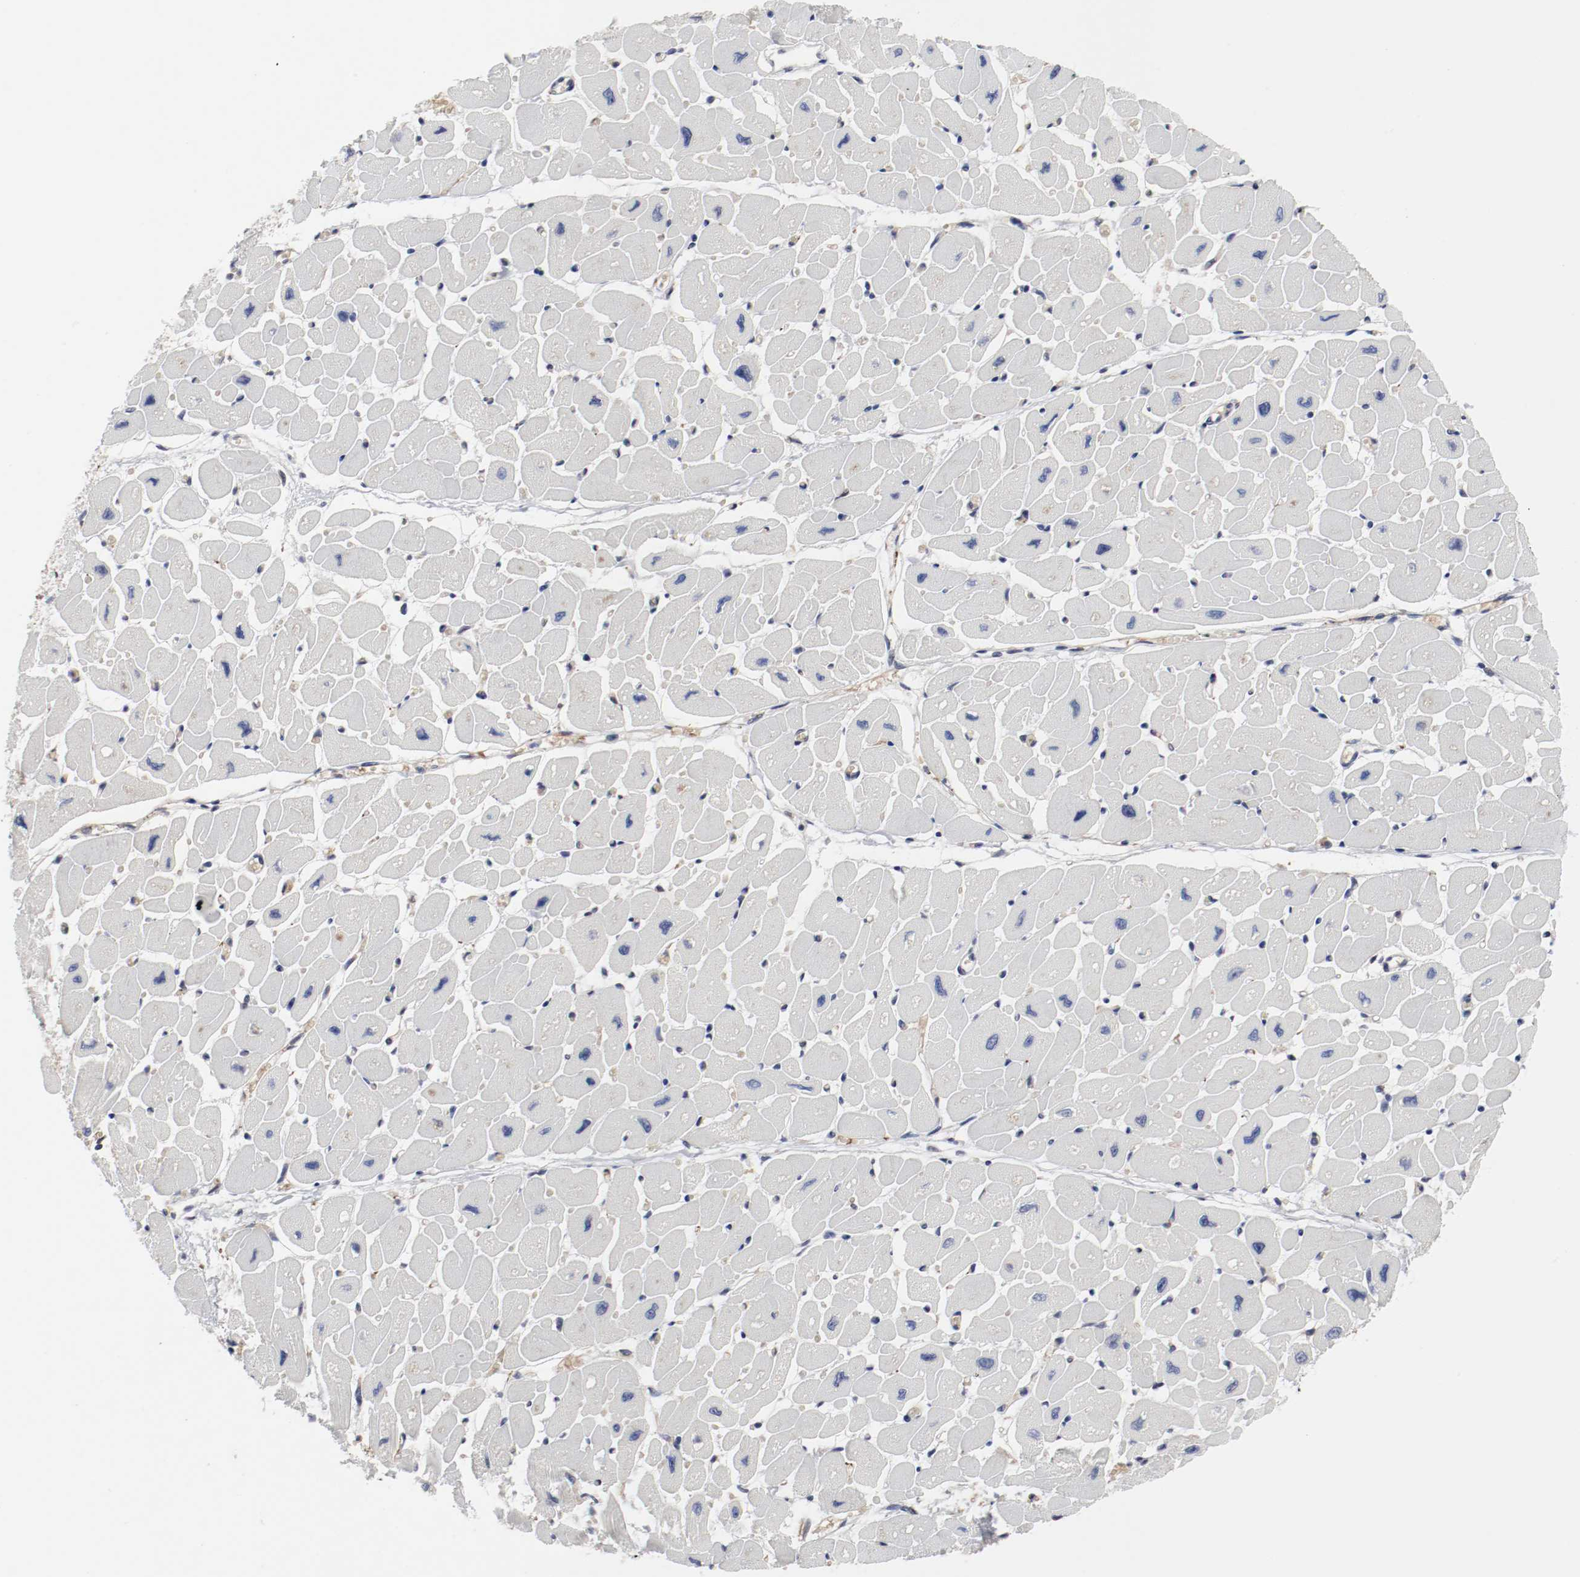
{"staining": {"intensity": "negative", "quantity": "none", "location": "none"}, "tissue": "heart muscle", "cell_type": "Cardiomyocytes", "image_type": "normal", "snomed": [{"axis": "morphology", "description": "Normal tissue, NOS"}, {"axis": "topography", "description": "Heart"}], "caption": "Protein analysis of unremarkable heart muscle shows no significant staining in cardiomyocytes. (Brightfield microscopy of DAB (3,3'-diaminobenzidine) immunohistochemistry (IHC) at high magnification).", "gene": "JUND", "patient": {"sex": "female", "age": 54}}